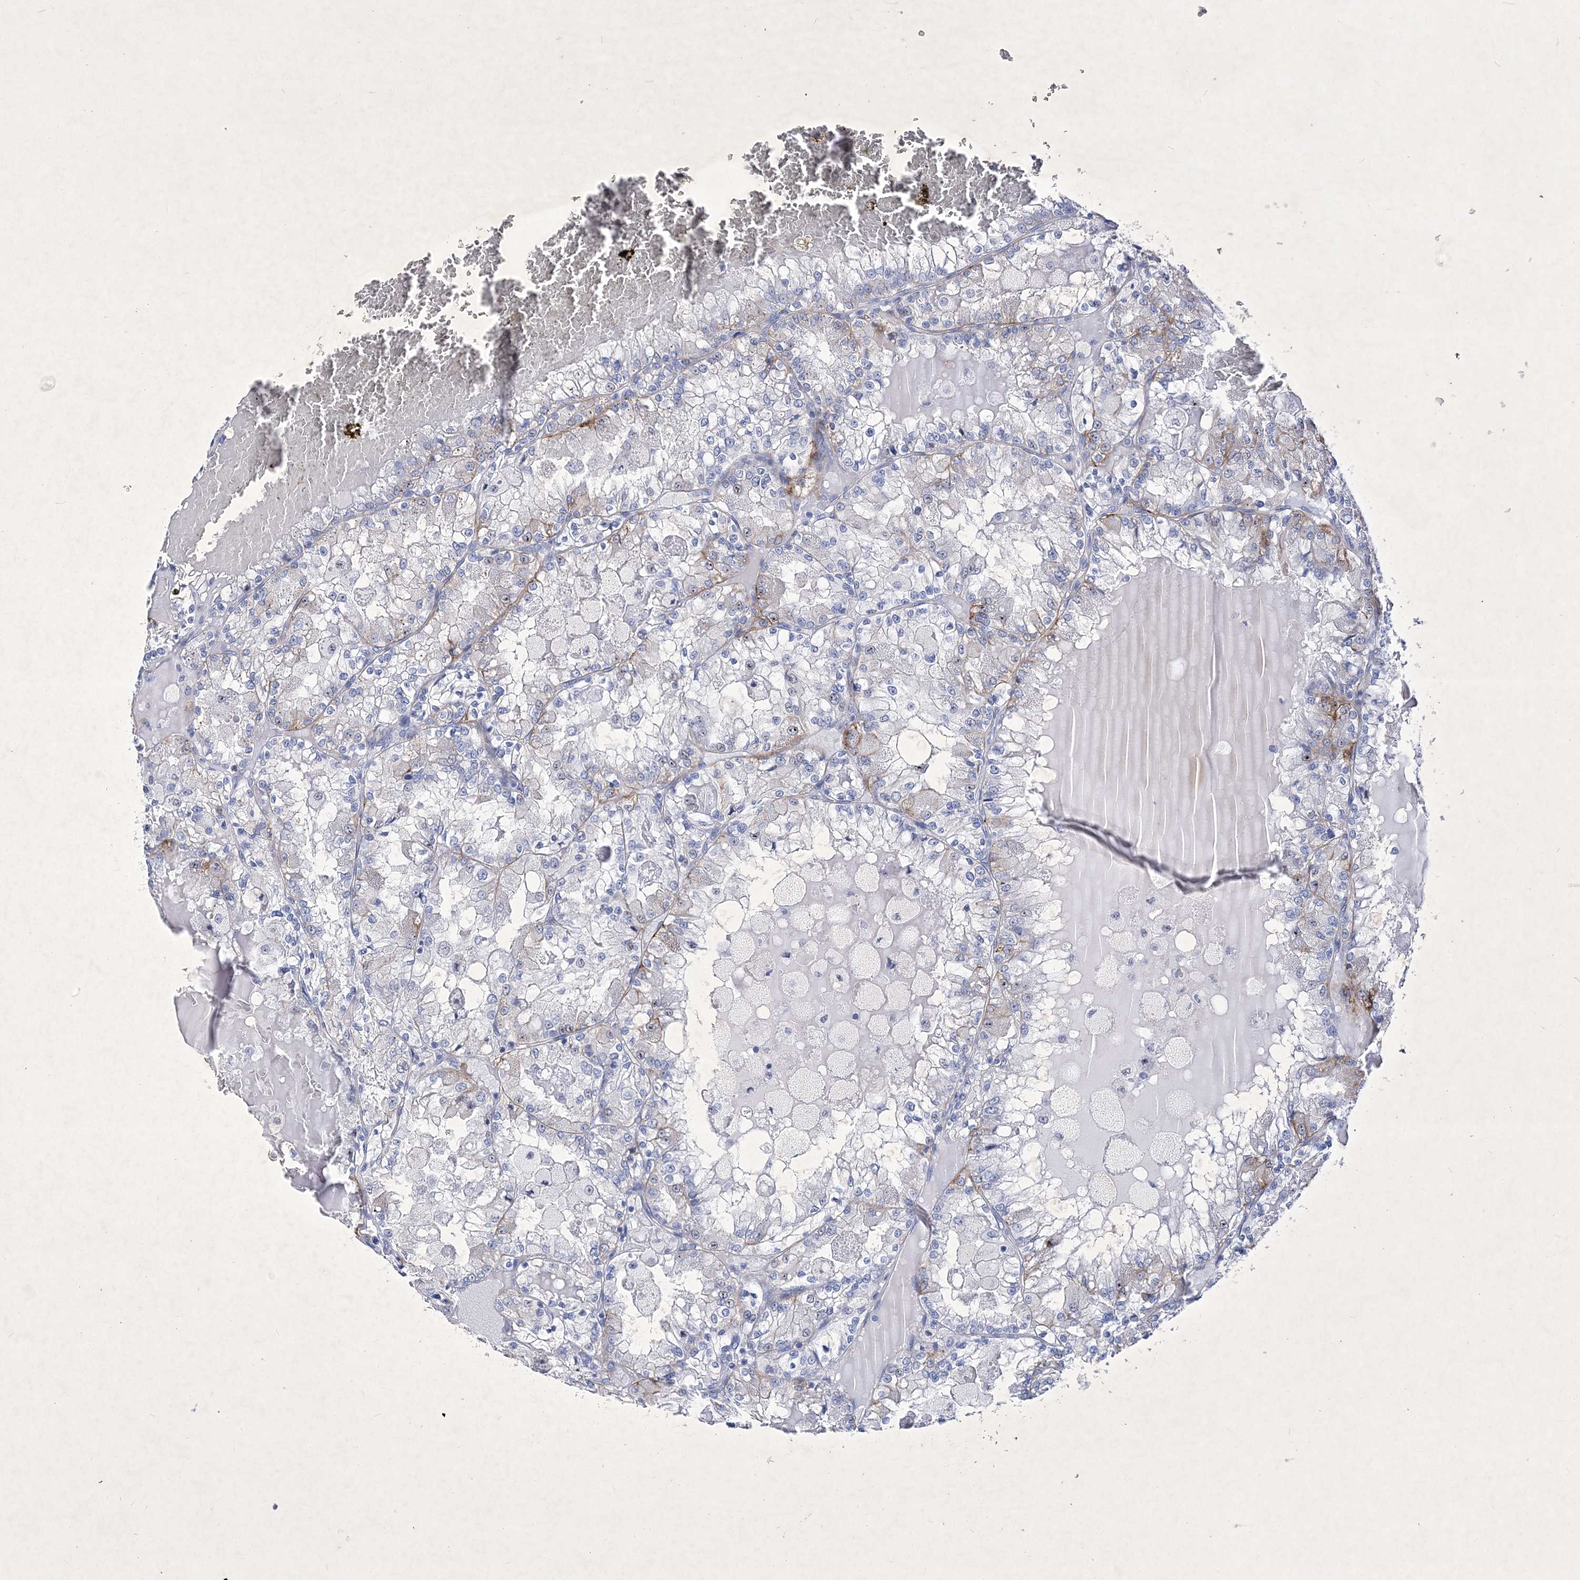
{"staining": {"intensity": "negative", "quantity": "none", "location": "none"}, "tissue": "renal cancer", "cell_type": "Tumor cells", "image_type": "cancer", "snomed": [{"axis": "morphology", "description": "Adenocarcinoma, NOS"}, {"axis": "topography", "description": "Kidney"}], "caption": "Tumor cells are negative for brown protein staining in renal adenocarcinoma.", "gene": "GPN1", "patient": {"sex": "female", "age": 56}}